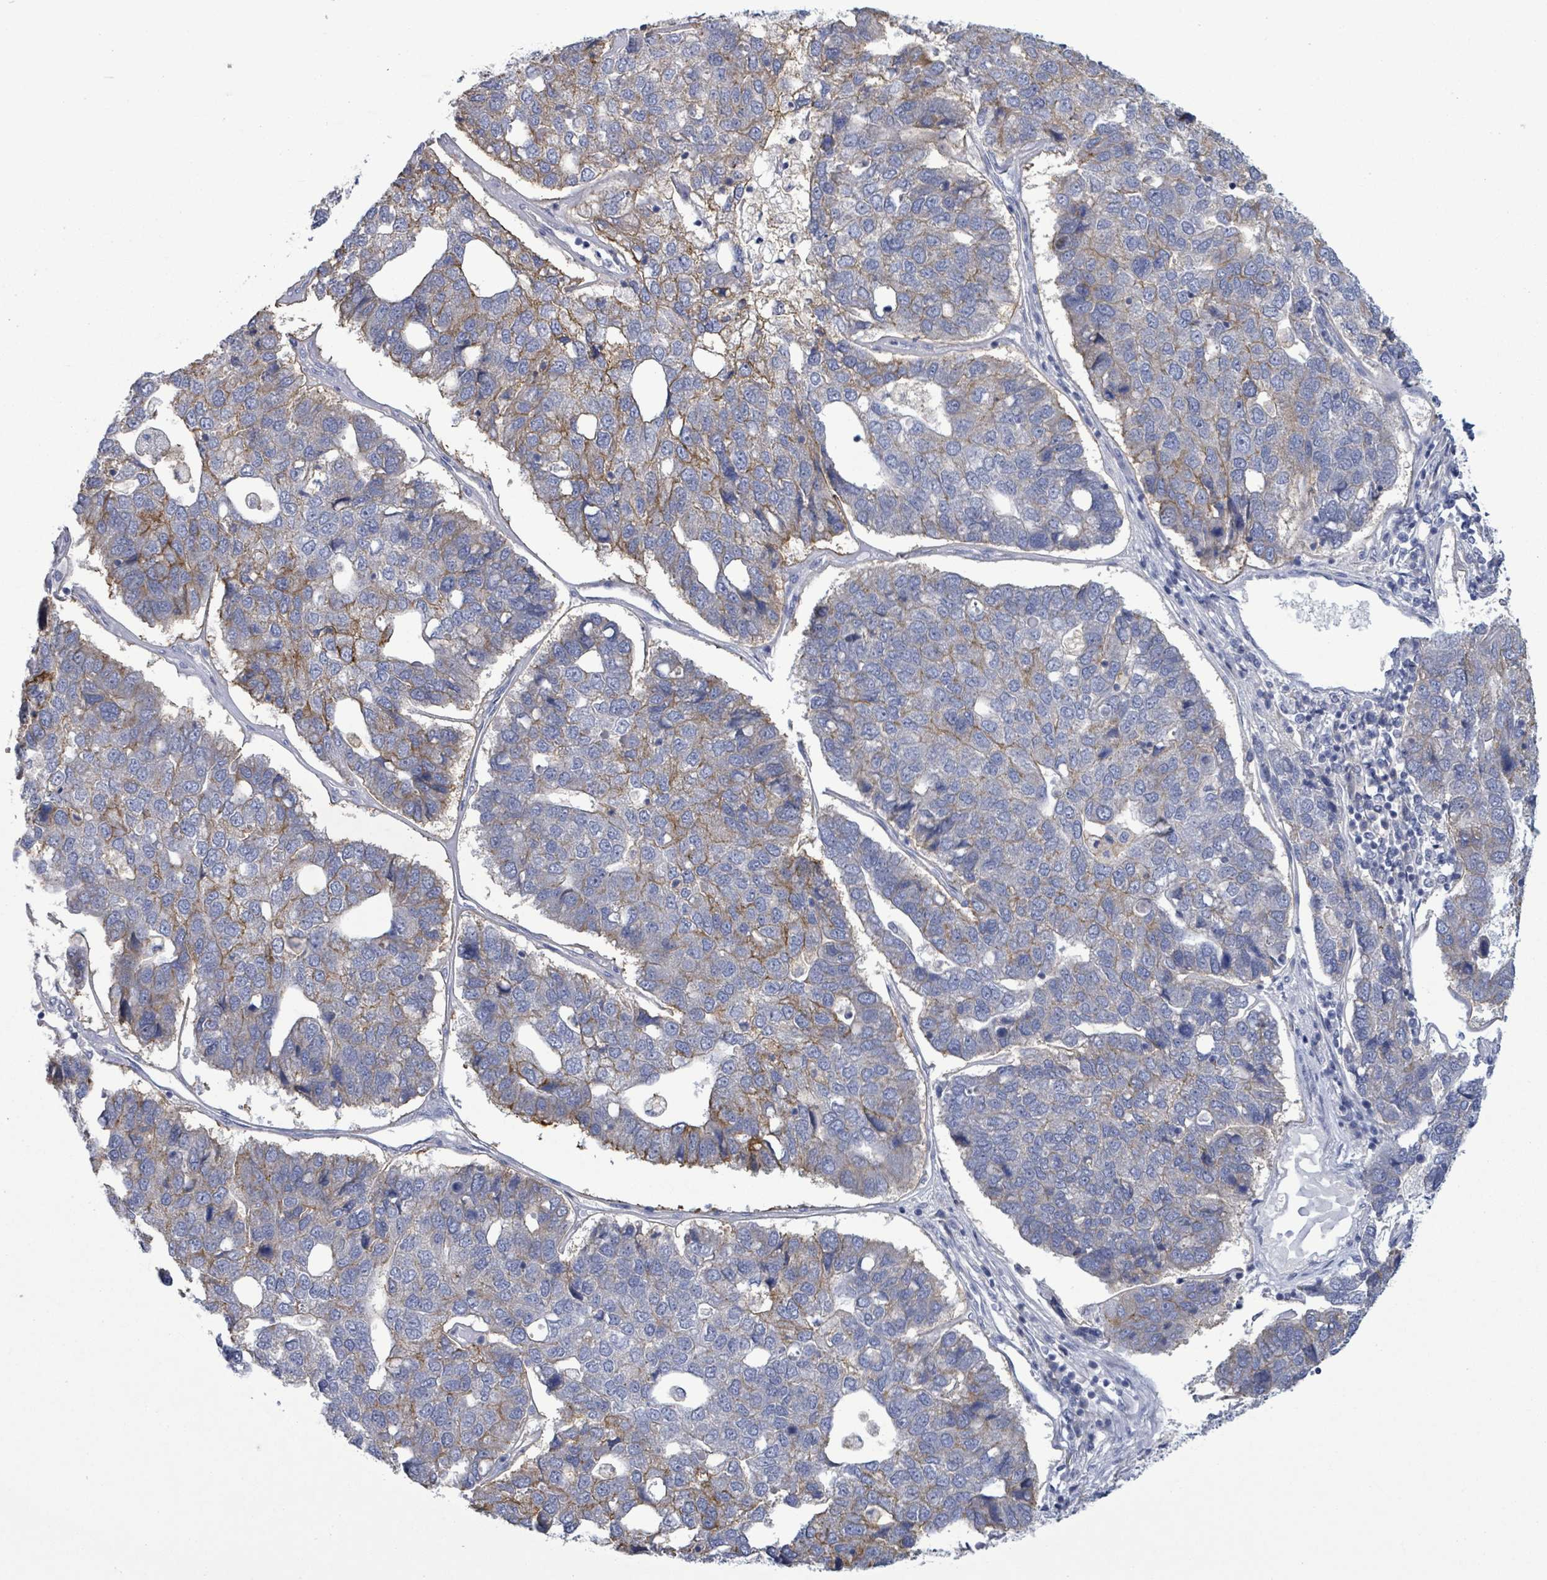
{"staining": {"intensity": "moderate", "quantity": "<25%", "location": "cytoplasmic/membranous"}, "tissue": "pancreatic cancer", "cell_type": "Tumor cells", "image_type": "cancer", "snomed": [{"axis": "morphology", "description": "Adenocarcinoma, NOS"}, {"axis": "topography", "description": "Pancreas"}], "caption": "A photomicrograph showing moderate cytoplasmic/membranous expression in about <25% of tumor cells in pancreatic adenocarcinoma, as visualized by brown immunohistochemical staining.", "gene": "BSG", "patient": {"sex": "female", "age": 61}}